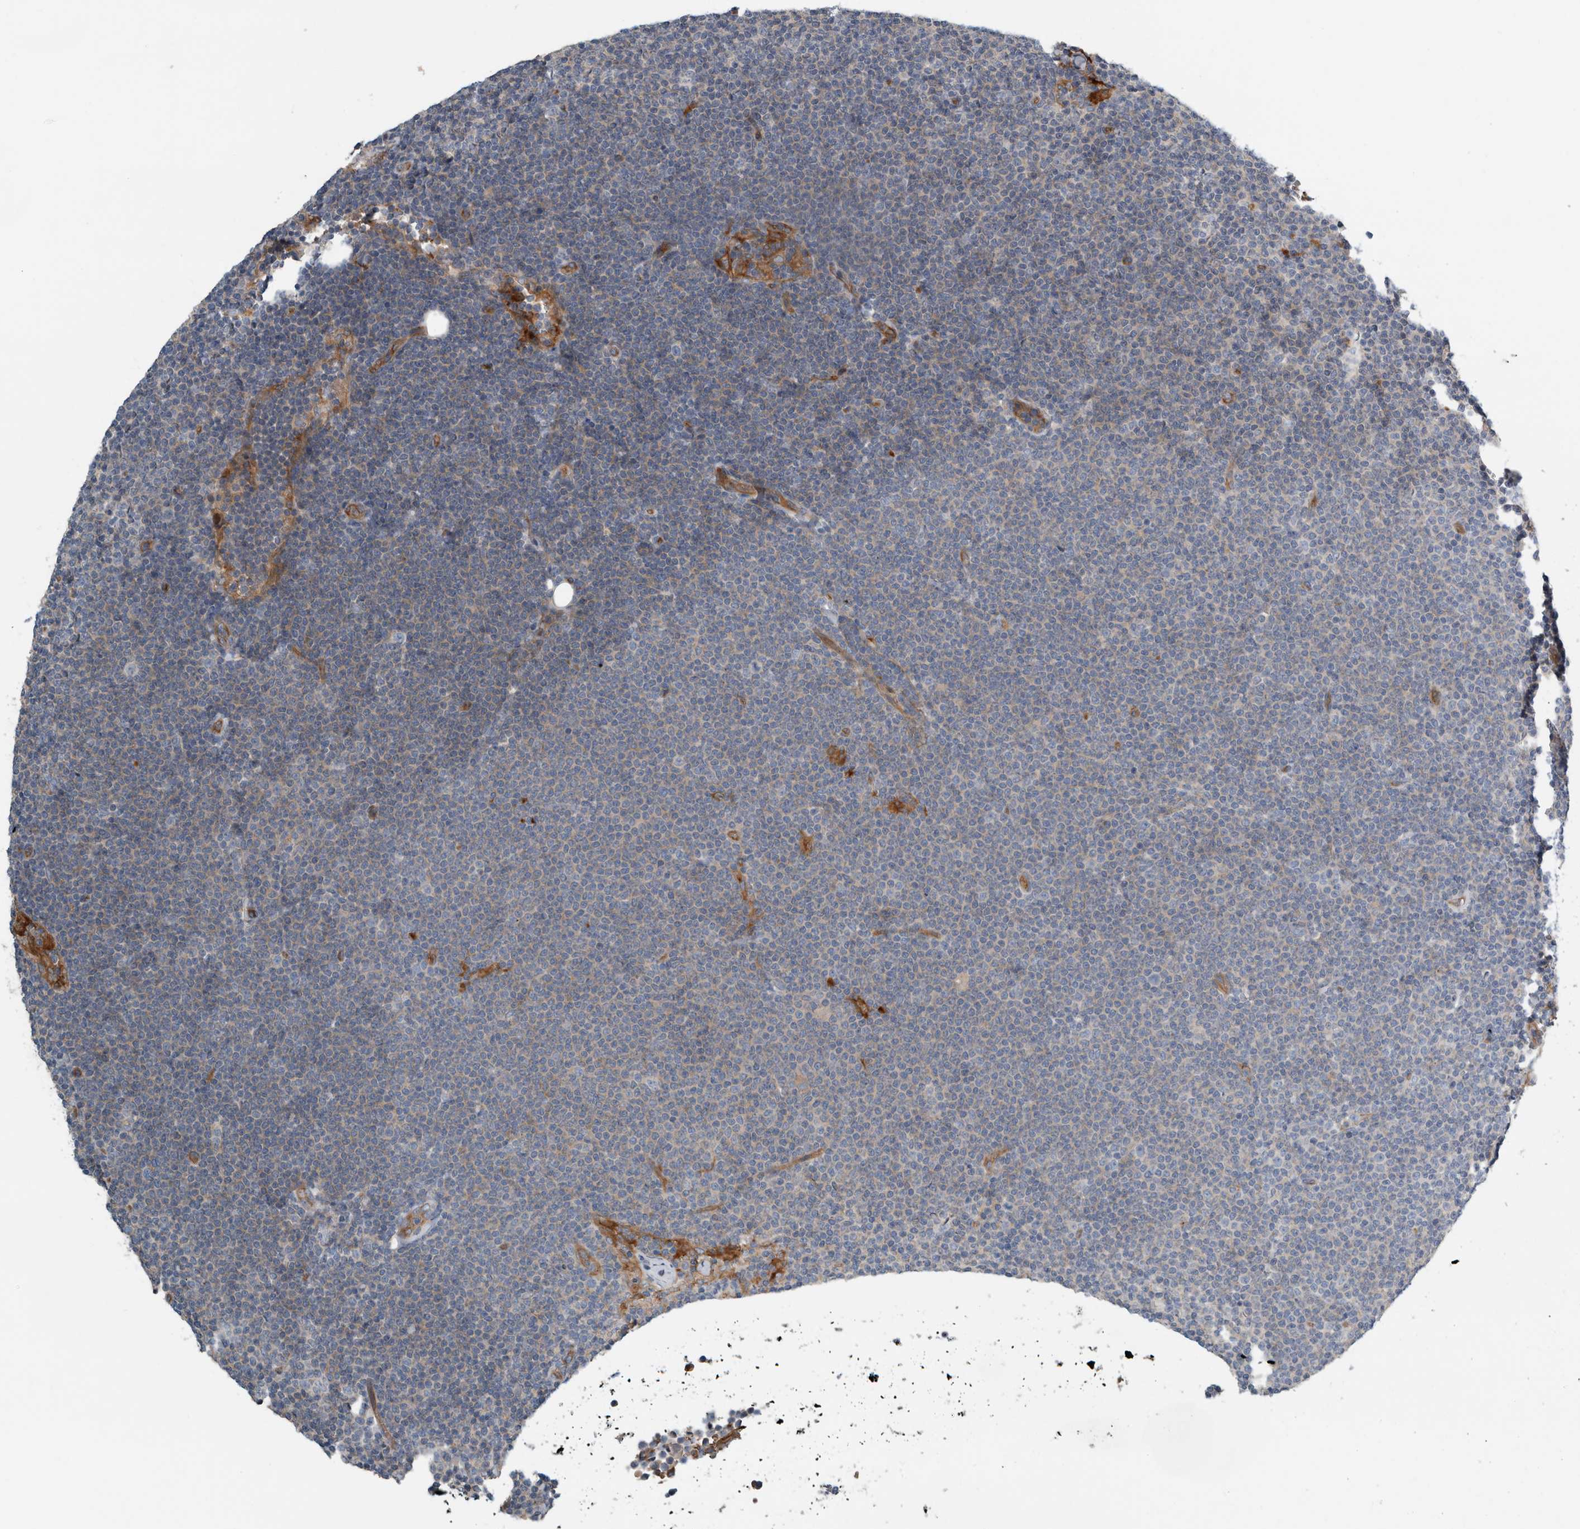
{"staining": {"intensity": "negative", "quantity": "none", "location": "none"}, "tissue": "lymphoma", "cell_type": "Tumor cells", "image_type": "cancer", "snomed": [{"axis": "morphology", "description": "Malignant lymphoma, non-Hodgkin's type, Low grade"}, {"axis": "topography", "description": "Lymph node"}], "caption": "This is a image of IHC staining of lymphoma, which shows no positivity in tumor cells. (DAB (3,3'-diaminobenzidine) immunohistochemistry, high magnification).", "gene": "GLT8D2", "patient": {"sex": "female", "age": 53}}